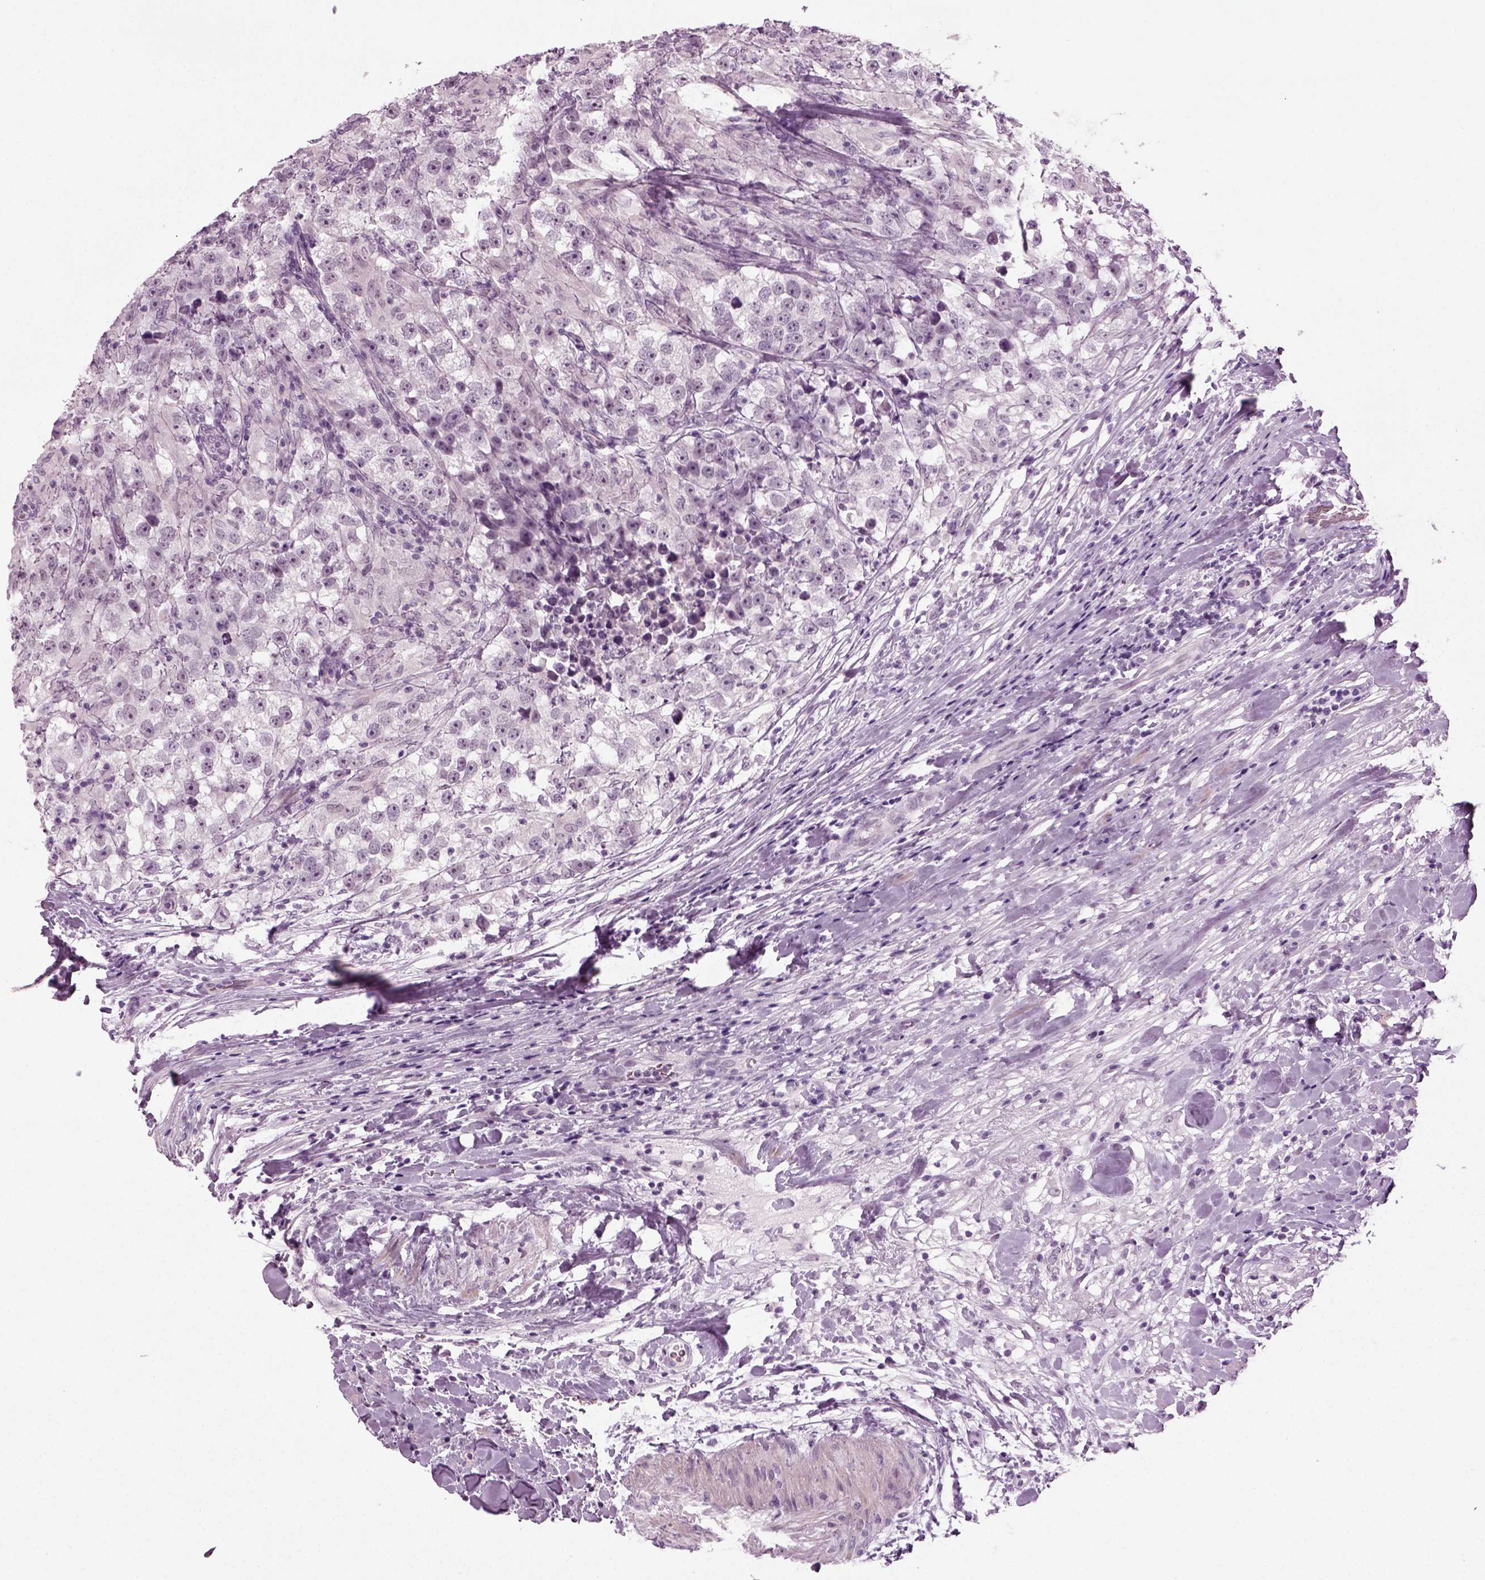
{"staining": {"intensity": "negative", "quantity": "none", "location": "none"}, "tissue": "testis cancer", "cell_type": "Tumor cells", "image_type": "cancer", "snomed": [{"axis": "morphology", "description": "Seminoma, NOS"}, {"axis": "topography", "description": "Testis"}], "caption": "IHC histopathology image of human seminoma (testis) stained for a protein (brown), which displays no expression in tumor cells.", "gene": "ZC2HC1C", "patient": {"sex": "male", "age": 46}}